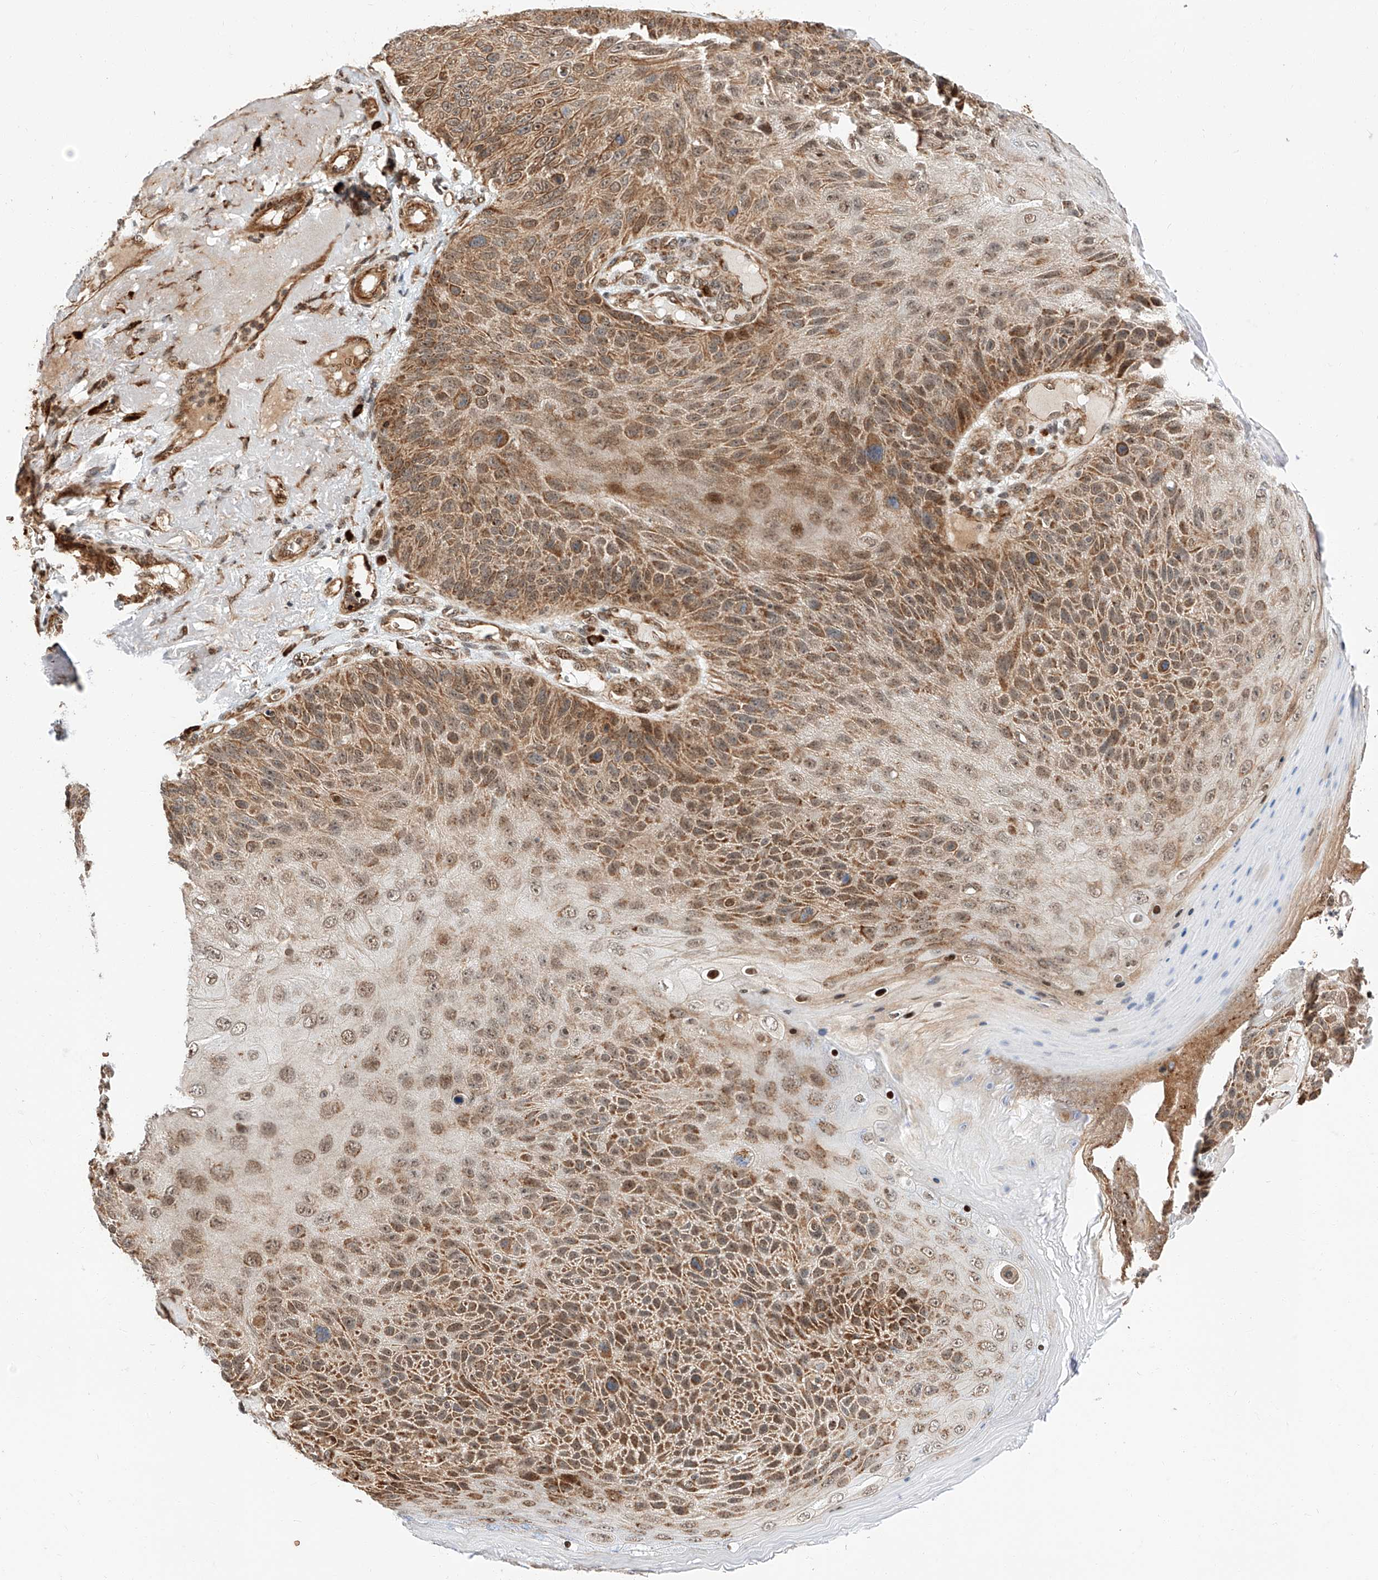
{"staining": {"intensity": "moderate", "quantity": ">75%", "location": "cytoplasmic/membranous,nuclear"}, "tissue": "skin cancer", "cell_type": "Tumor cells", "image_type": "cancer", "snomed": [{"axis": "morphology", "description": "Squamous cell carcinoma, NOS"}, {"axis": "topography", "description": "Skin"}], "caption": "IHC staining of skin cancer (squamous cell carcinoma), which demonstrates medium levels of moderate cytoplasmic/membranous and nuclear staining in approximately >75% of tumor cells indicating moderate cytoplasmic/membranous and nuclear protein expression. The staining was performed using DAB (3,3'-diaminobenzidine) (brown) for protein detection and nuclei were counterstained in hematoxylin (blue).", "gene": "THTPA", "patient": {"sex": "female", "age": 88}}